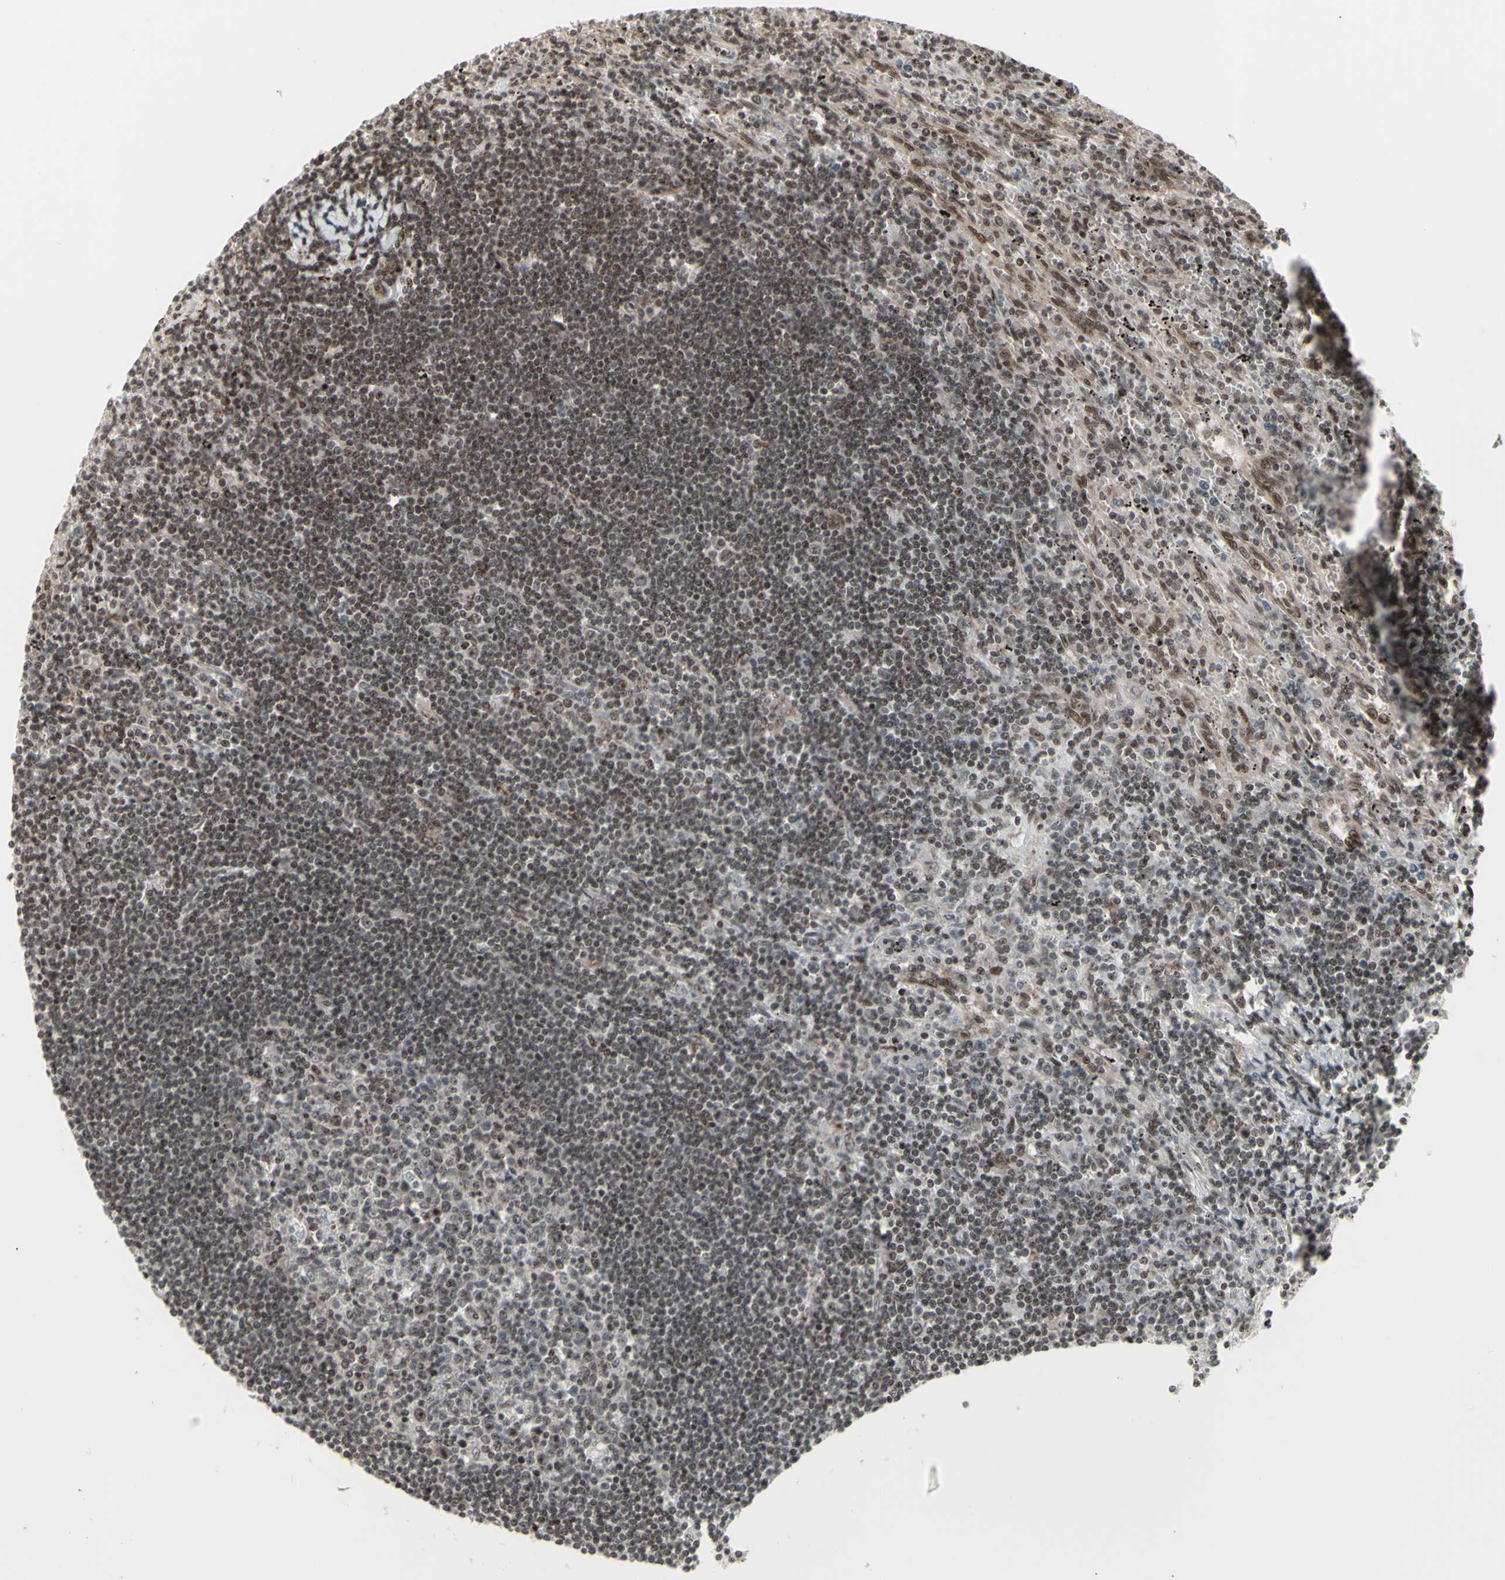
{"staining": {"intensity": "moderate", "quantity": ">75%", "location": "nuclear"}, "tissue": "lymphoma", "cell_type": "Tumor cells", "image_type": "cancer", "snomed": [{"axis": "morphology", "description": "Malignant lymphoma, non-Hodgkin's type, Low grade"}, {"axis": "topography", "description": "Spleen"}], "caption": "Protein expression analysis of low-grade malignant lymphoma, non-Hodgkin's type displays moderate nuclear expression in about >75% of tumor cells.", "gene": "CBX1", "patient": {"sex": "male", "age": 76}}